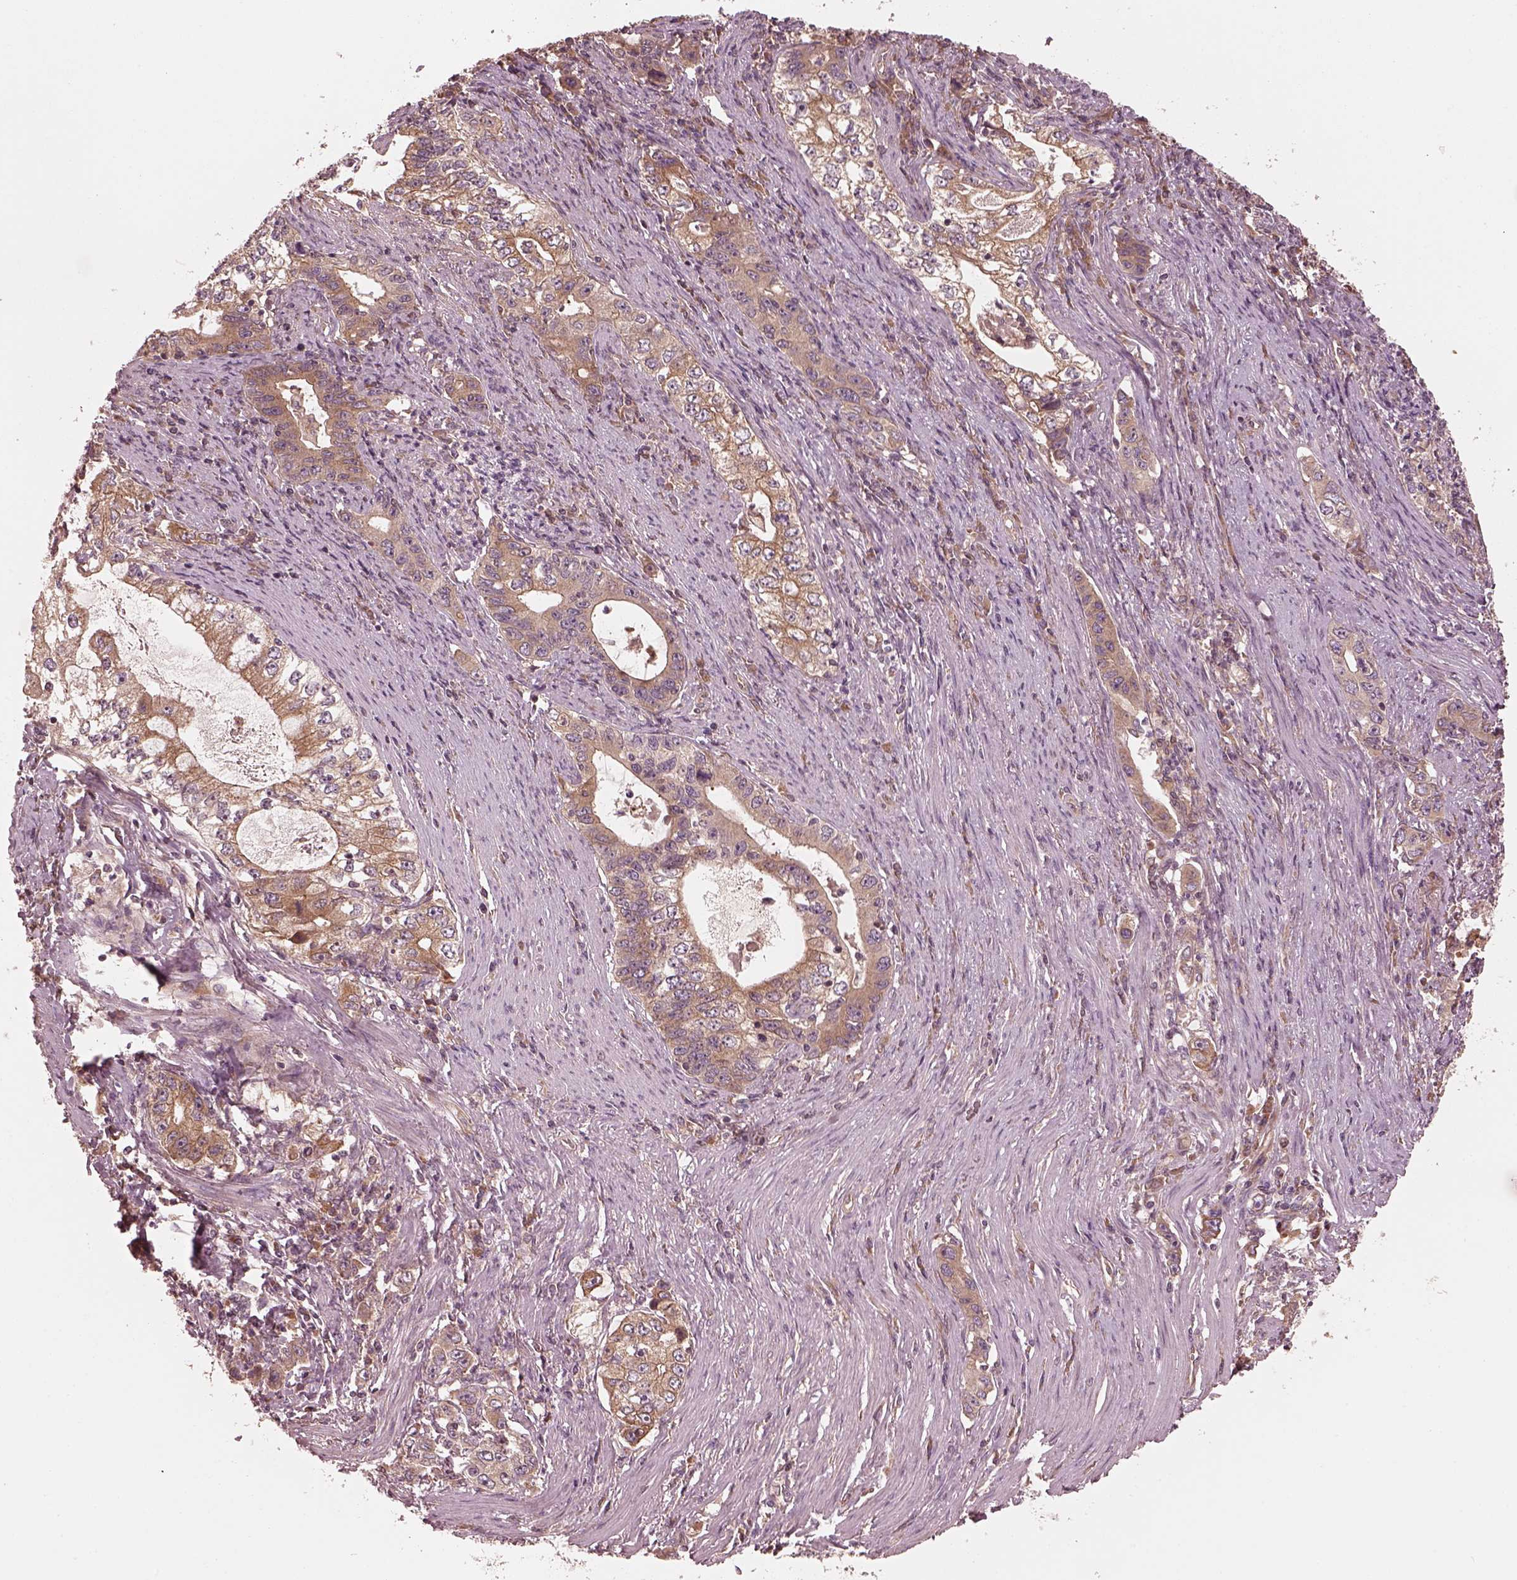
{"staining": {"intensity": "moderate", "quantity": ">75%", "location": "cytoplasmic/membranous"}, "tissue": "stomach cancer", "cell_type": "Tumor cells", "image_type": "cancer", "snomed": [{"axis": "morphology", "description": "Adenocarcinoma, NOS"}, {"axis": "topography", "description": "Stomach, lower"}], "caption": "Stomach cancer stained with DAB (3,3'-diaminobenzidine) immunohistochemistry exhibits medium levels of moderate cytoplasmic/membranous positivity in about >75% of tumor cells. The staining was performed using DAB to visualize the protein expression in brown, while the nuclei were stained in blue with hematoxylin (Magnification: 20x).", "gene": "PIK3R2", "patient": {"sex": "female", "age": 72}}